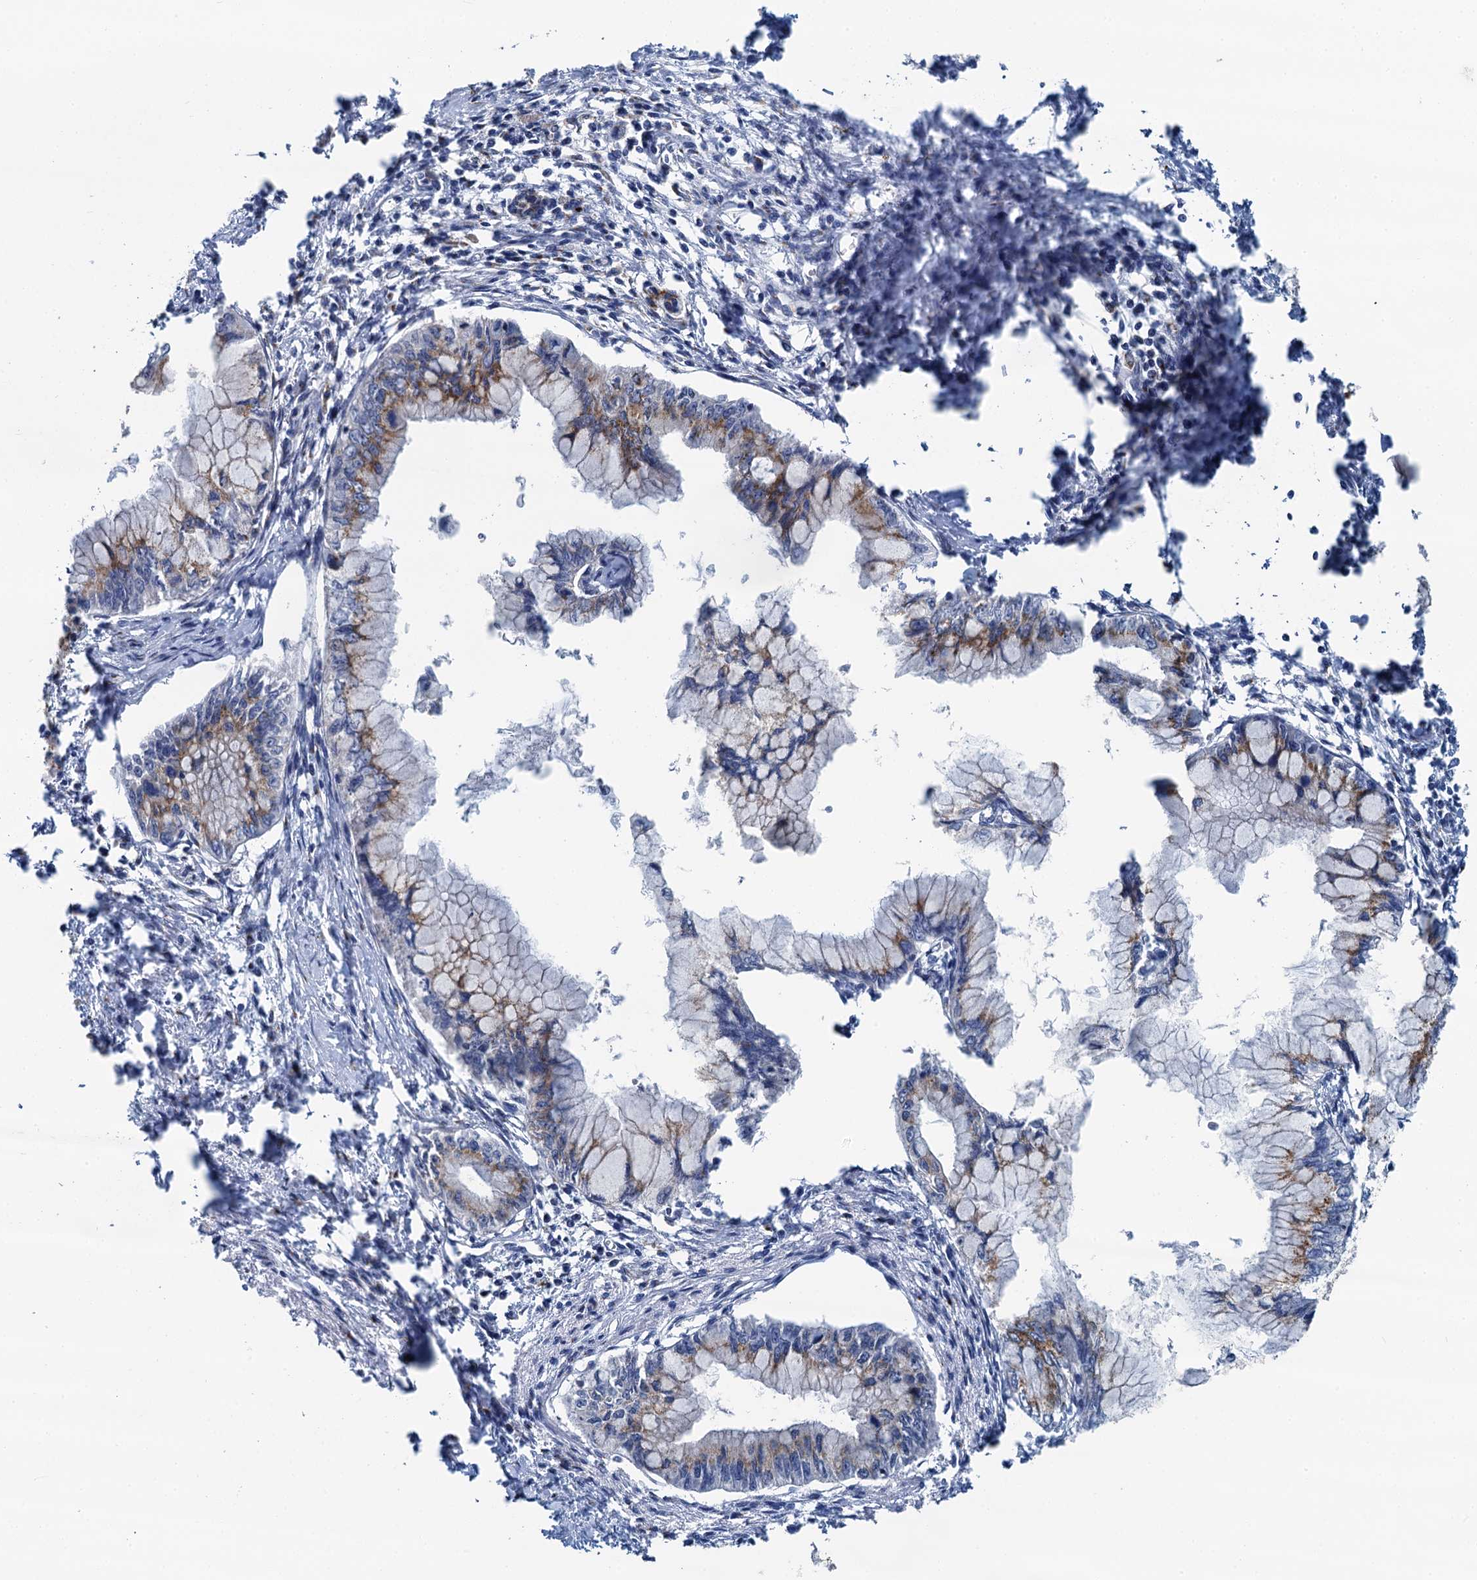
{"staining": {"intensity": "moderate", "quantity": "25%-75%", "location": "cytoplasmic/membranous"}, "tissue": "pancreatic cancer", "cell_type": "Tumor cells", "image_type": "cancer", "snomed": [{"axis": "morphology", "description": "Adenocarcinoma, NOS"}, {"axis": "topography", "description": "Pancreas"}], "caption": "Protein analysis of pancreatic cancer tissue shows moderate cytoplasmic/membranous expression in about 25%-75% of tumor cells. Using DAB (3,3'-diaminobenzidine) (brown) and hematoxylin (blue) stains, captured at high magnification using brightfield microscopy.", "gene": "BET1L", "patient": {"sex": "male", "age": 48}}